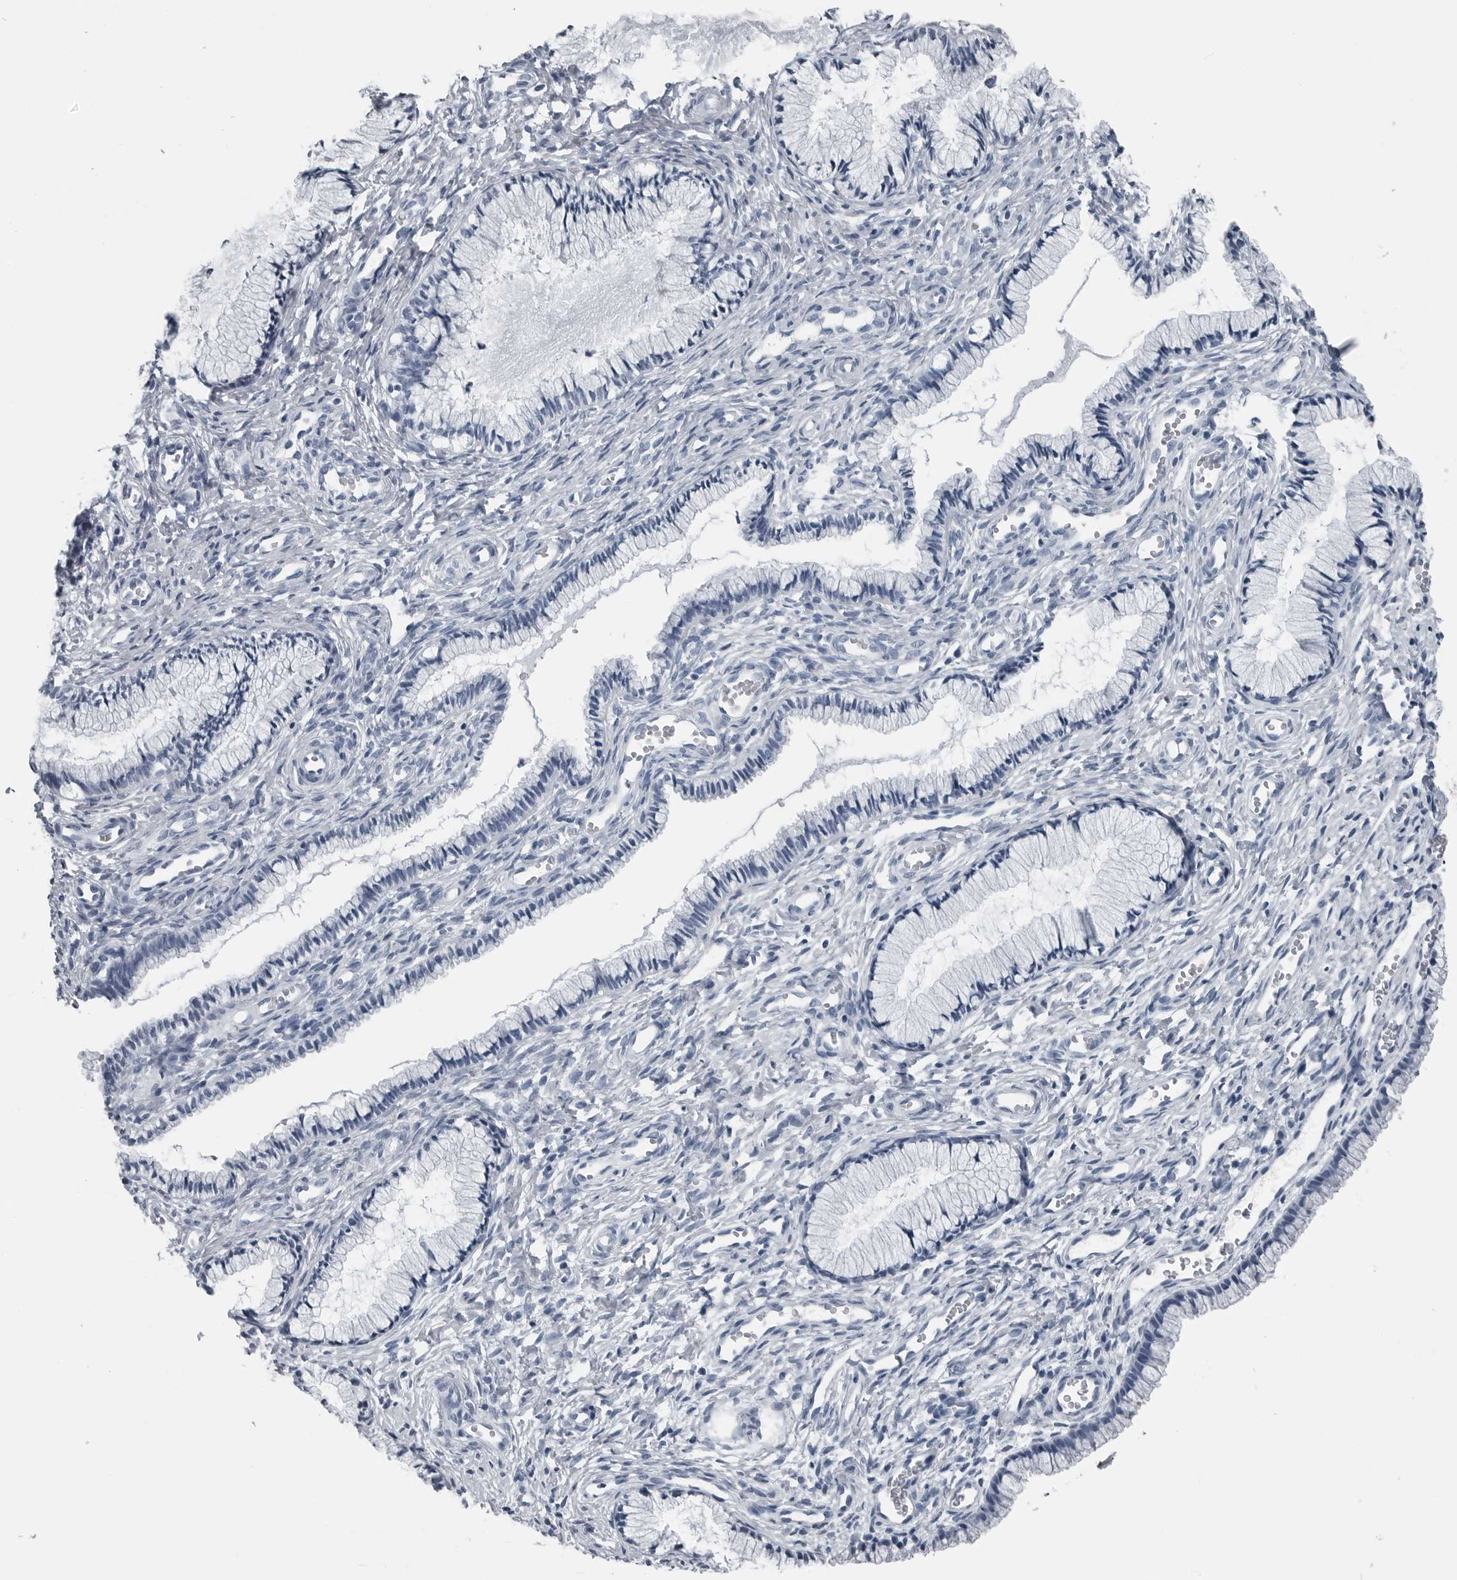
{"staining": {"intensity": "negative", "quantity": "none", "location": "none"}, "tissue": "cervix", "cell_type": "Glandular cells", "image_type": "normal", "snomed": [{"axis": "morphology", "description": "Normal tissue, NOS"}, {"axis": "topography", "description": "Cervix"}], "caption": "Immunohistochemistry (IHC) photomicrograph of normal cervix: human cervix stained with DAB (3,3'-diaminobenzidine) exhibits no significant protein staining in glandular cells. Brightfield microscopy of immunohistochemistry stained with DAB (brown) and hematoxylin (blue), captured at high magnification.", "gene": "SPINK1", "patient": {"sex": "female", "age": 27}}